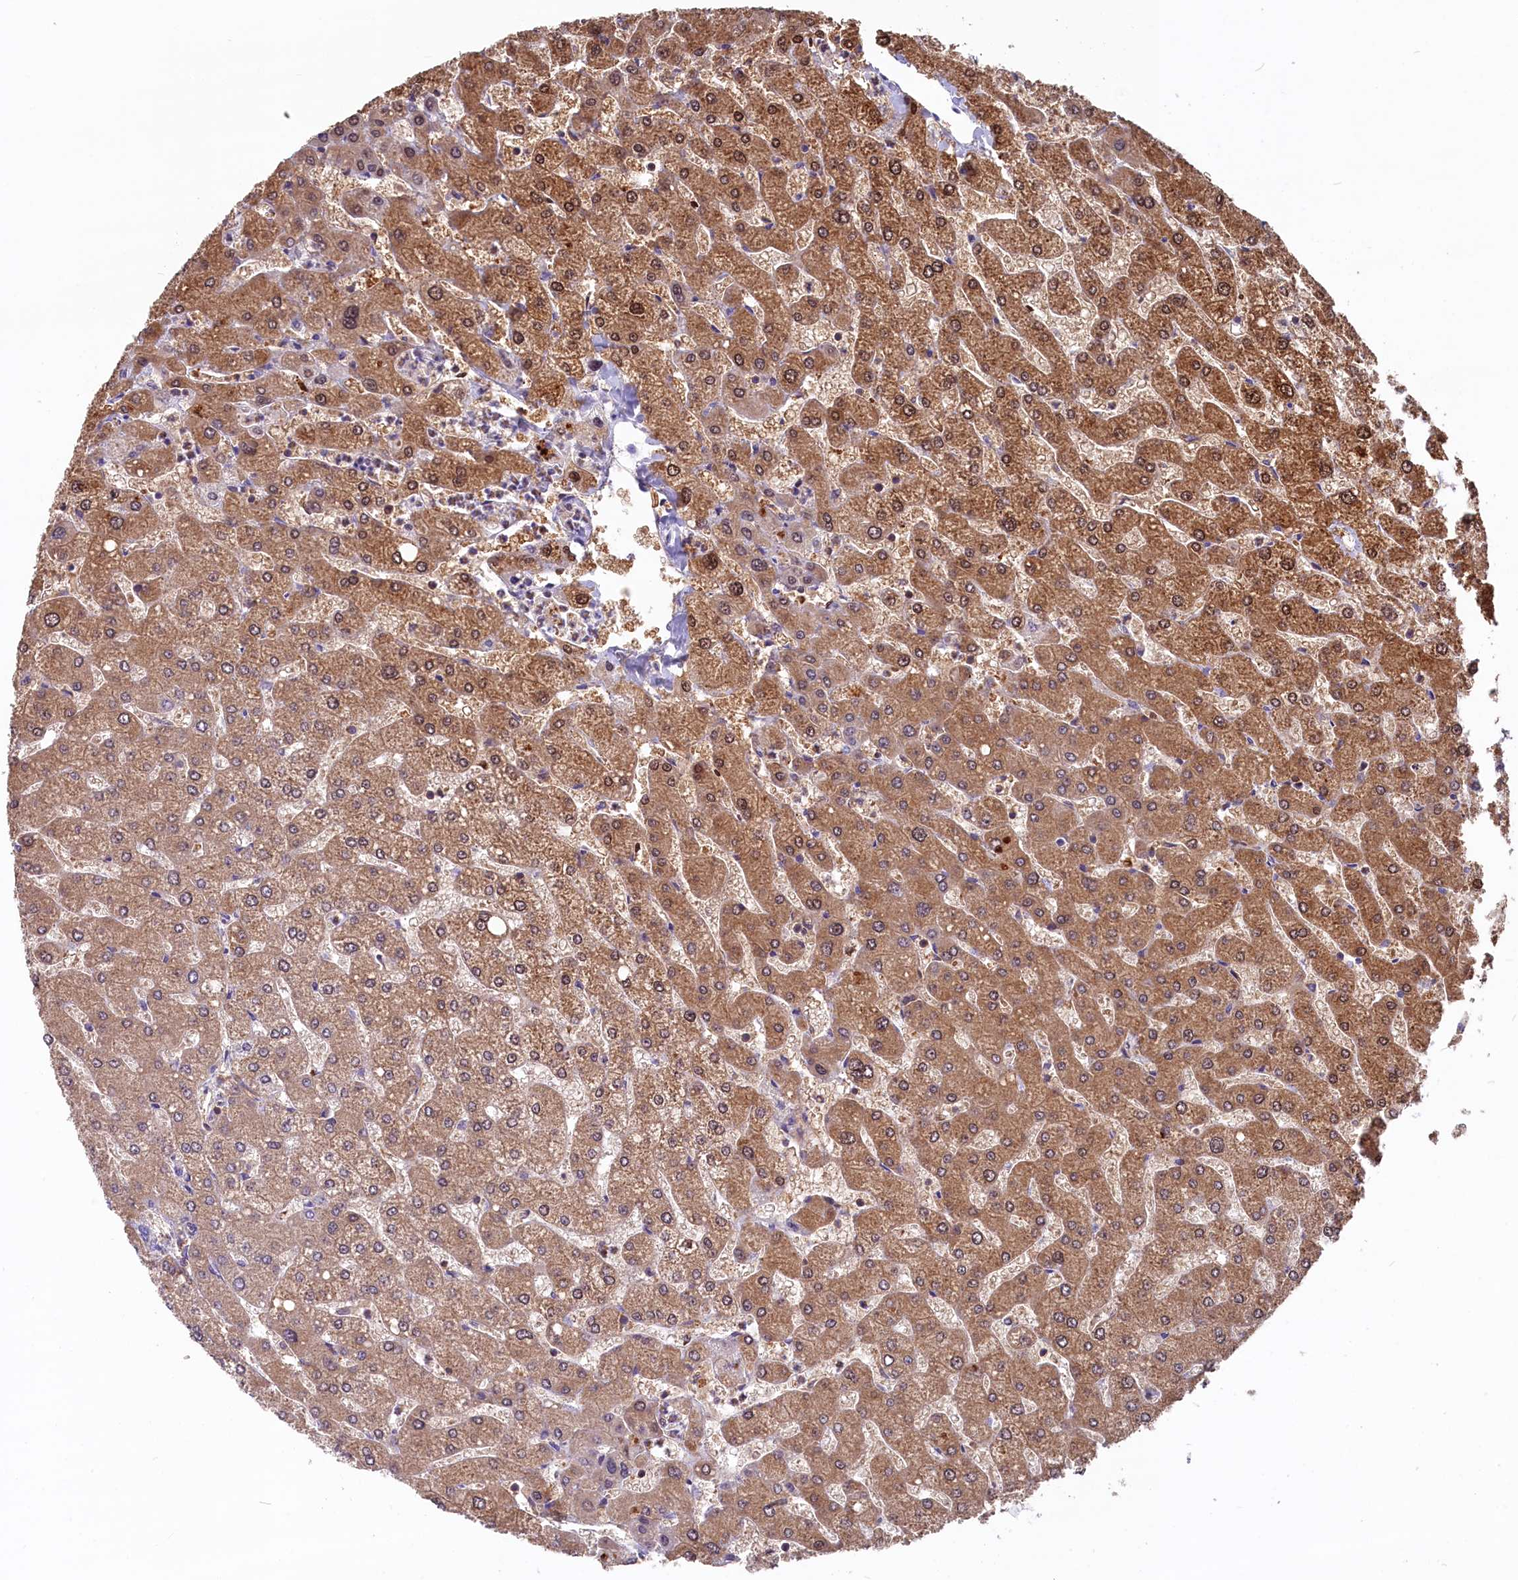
{"staining": {"intensity": "negative", "quantity": "none", "location": "none"}, "tissue": "liver", "cell_type": "Cholangiocytes", "image_type": "normal", "snomed": [{"axis": "morphology", "description": "Normal tissue, NOS"}, {"axis": "topography", "description": "Liver"}], "caption": "Immunohistochemistry photomicrograph of normal liver: liver stained with DAB exhibits no significant protein expression in cholangiocytes. (DAB (3,3'-diaminobenzidine) immunohistochemistry (IHC), high magnification).", "gene": "MYO9B", "patient": {"sex": "male", "age": 55}}